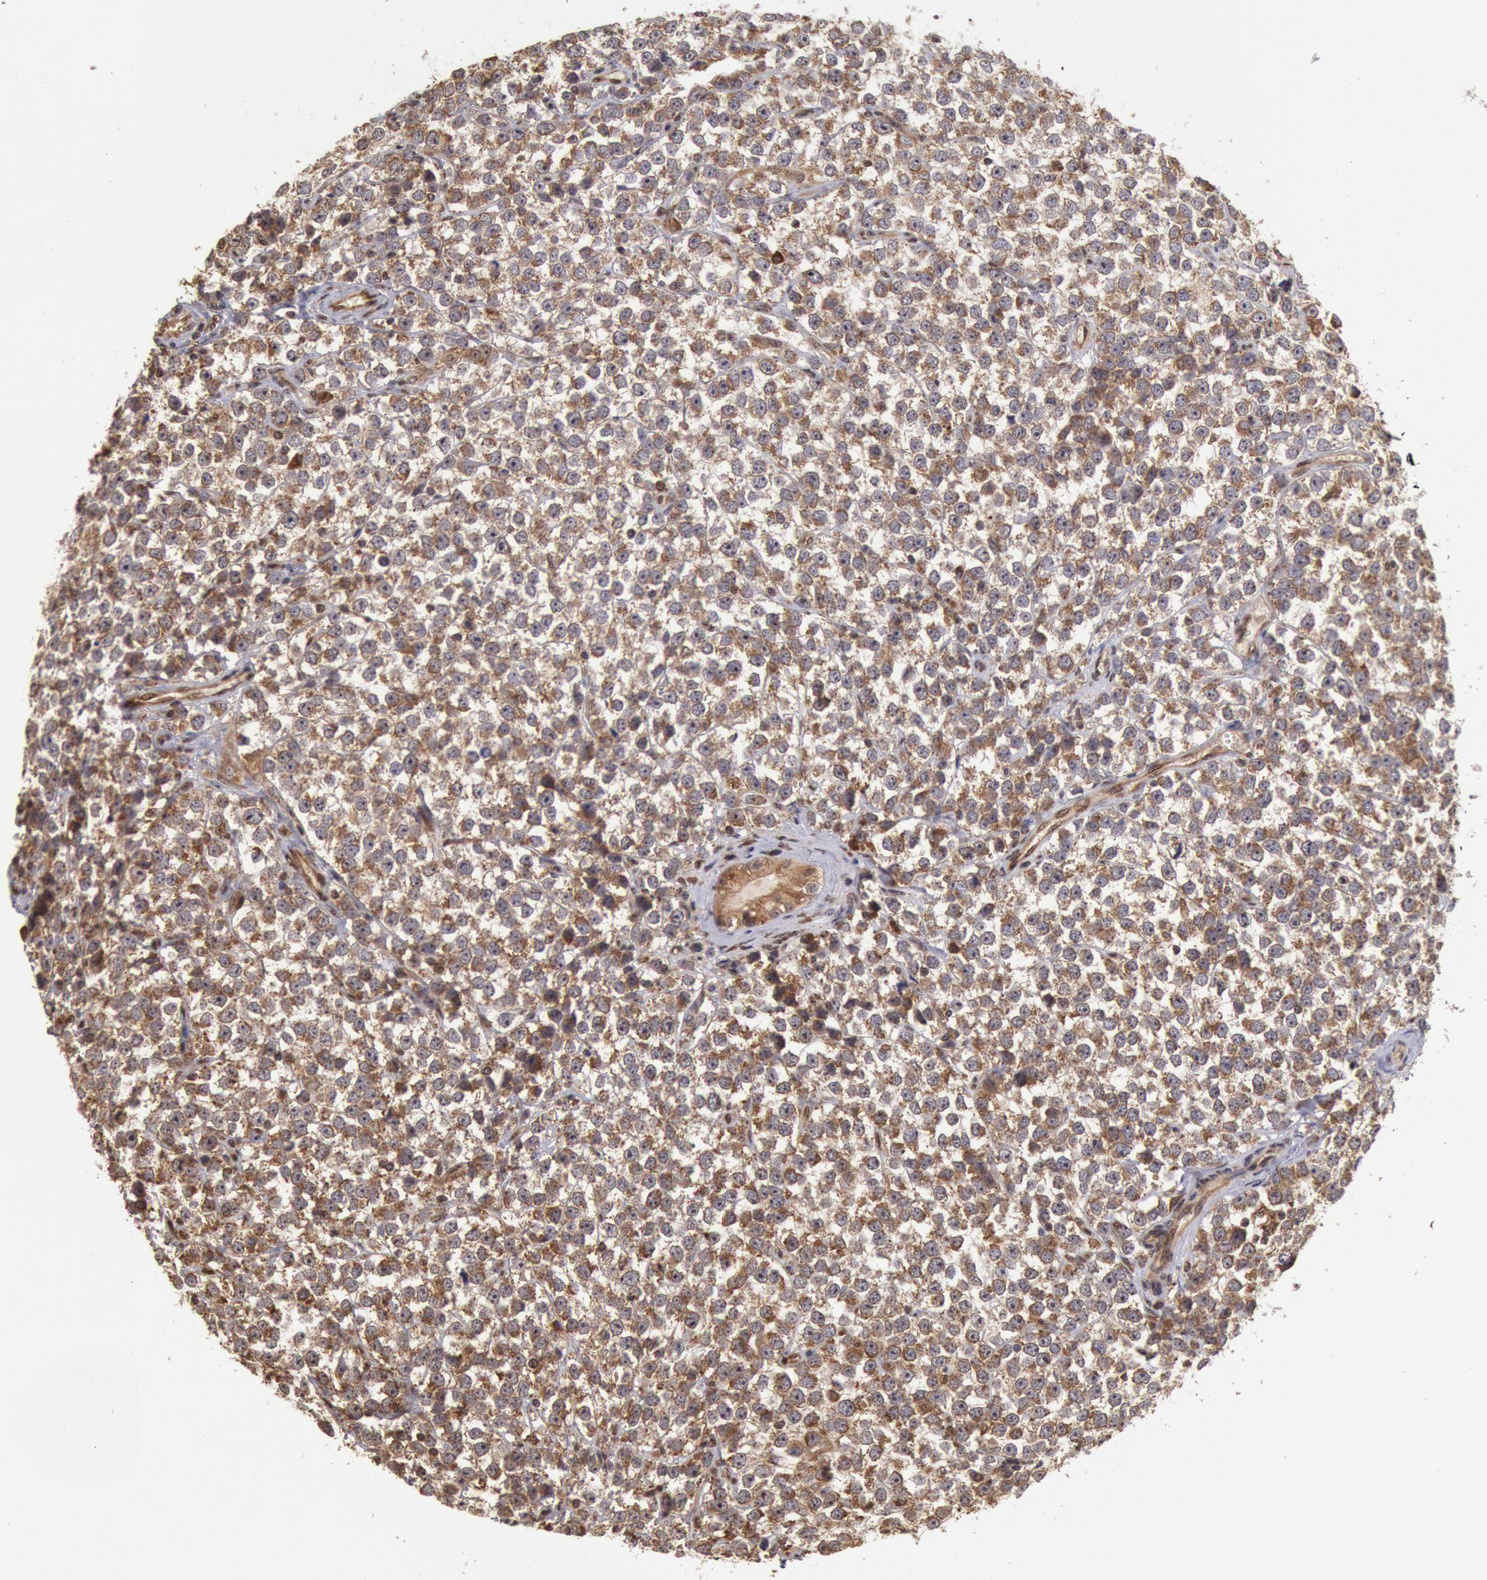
{"staining": {"intensity": "moderate", "quantity": ">75%", "location": "cytoplasmic/membranous"}, "tissue": "testis cancer", "cell_type": "Tumor cells", "image_type": "cancer", "snomed": [{"axis": "morphology", "description": "Seminoma, NOS"}, {"axis": "topography", "description": "Testis"}], "caption": "The histopathology image shows staining of testis seminoma, revealing moderate cytoplasmic/membranous protein staining (brown color) within tumor cells. (Stains: DAB (3,3'-diaminobenzidine) in brown, nuclei in blue, Microscopy: brightfield microscopy at high magnification).", "gene": "STX17", "patient": {"sex": "male", "age": 25}}